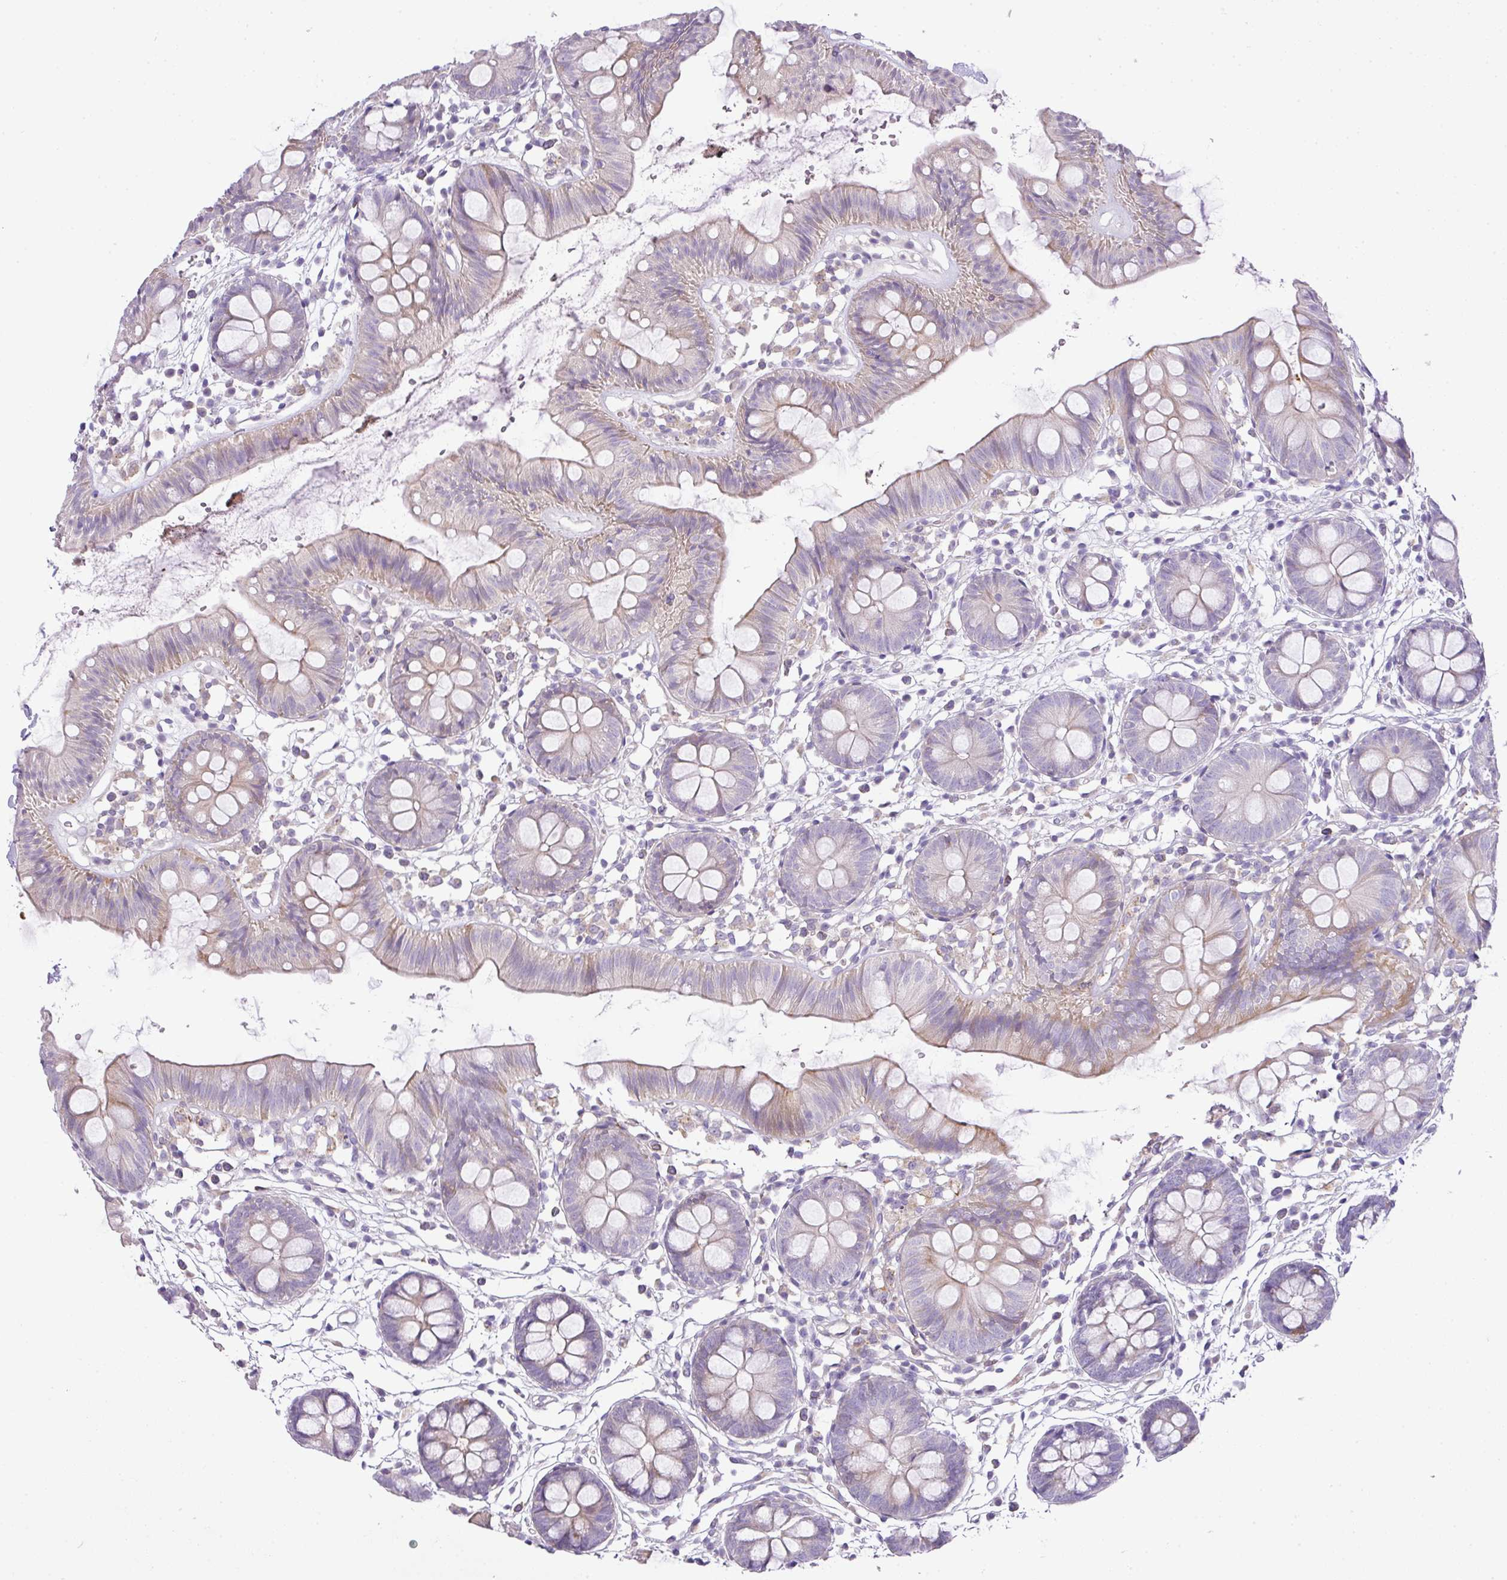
{"staining": {"intensity": "moderate", "quantity": ">75%", "location": "cytoplasmic/membranous"}, "tissue": "colon", "cell_type": "Endothelial cells", "image_type": "normal", "snomed": [{"axis": "morphology", "description": "Normal tissue, NOS"}, {"axis": "topography", "description": "Colon"}], "caption": "Immunohistochemical staining of unremarkable human colon exhibits >75% levels of moderate cytoplasmic/membranous protein positivity in about >75% of endothelial cells. Using DAB (3,3'-diaminobenzidine) (brown) and hematoxylin (blue) stains, captured at high magnification using brightfield microscopy.", "gene": "HOXC13", "patient": {"sex": "male", "age": 56}}